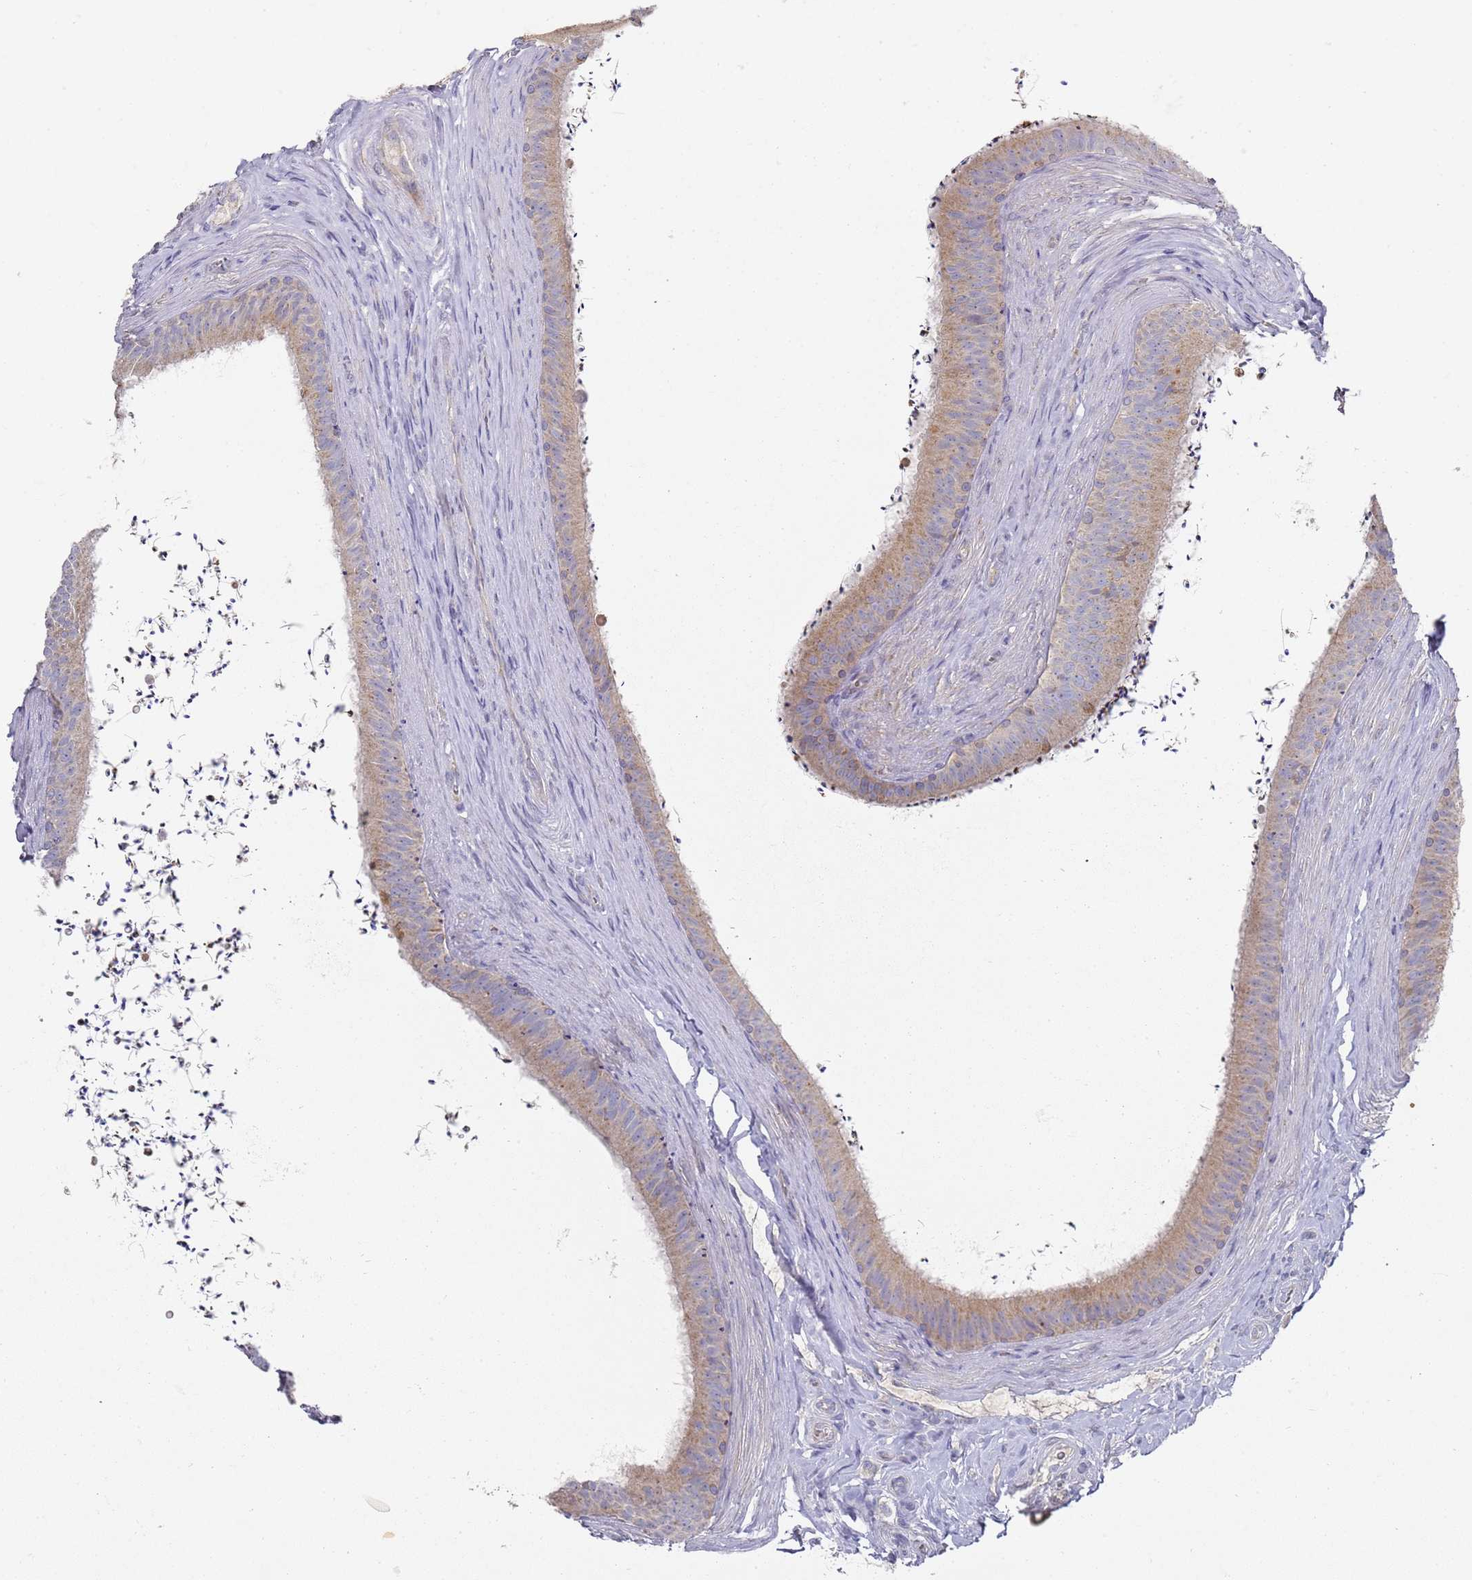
{"staining": {"intensity": "moderate", "quantity": "<25%", "location": "cytoplasmic/membranous"}, "tissue": "epididymis", "cell_type": "Glandular cells", "image_type": "normal", "snomed": [{"axis": "morphology", "description": "Normal tissue, NOS"}, {"axis": "topography", "description": "Testis"}, {"axis": "topography", "description": "Epididymis"}], "caption": "Moderate cytoplasmic/membranous protein staining is present in approximately <25% of glandular cells in epididymis. The staining was performed using DAB, with brown indicating positive protein expression. Nuclei are stained blue with hematoxylin.", "gene": "NPEPPS", "patient": {"sex": "male", "age": 41}}